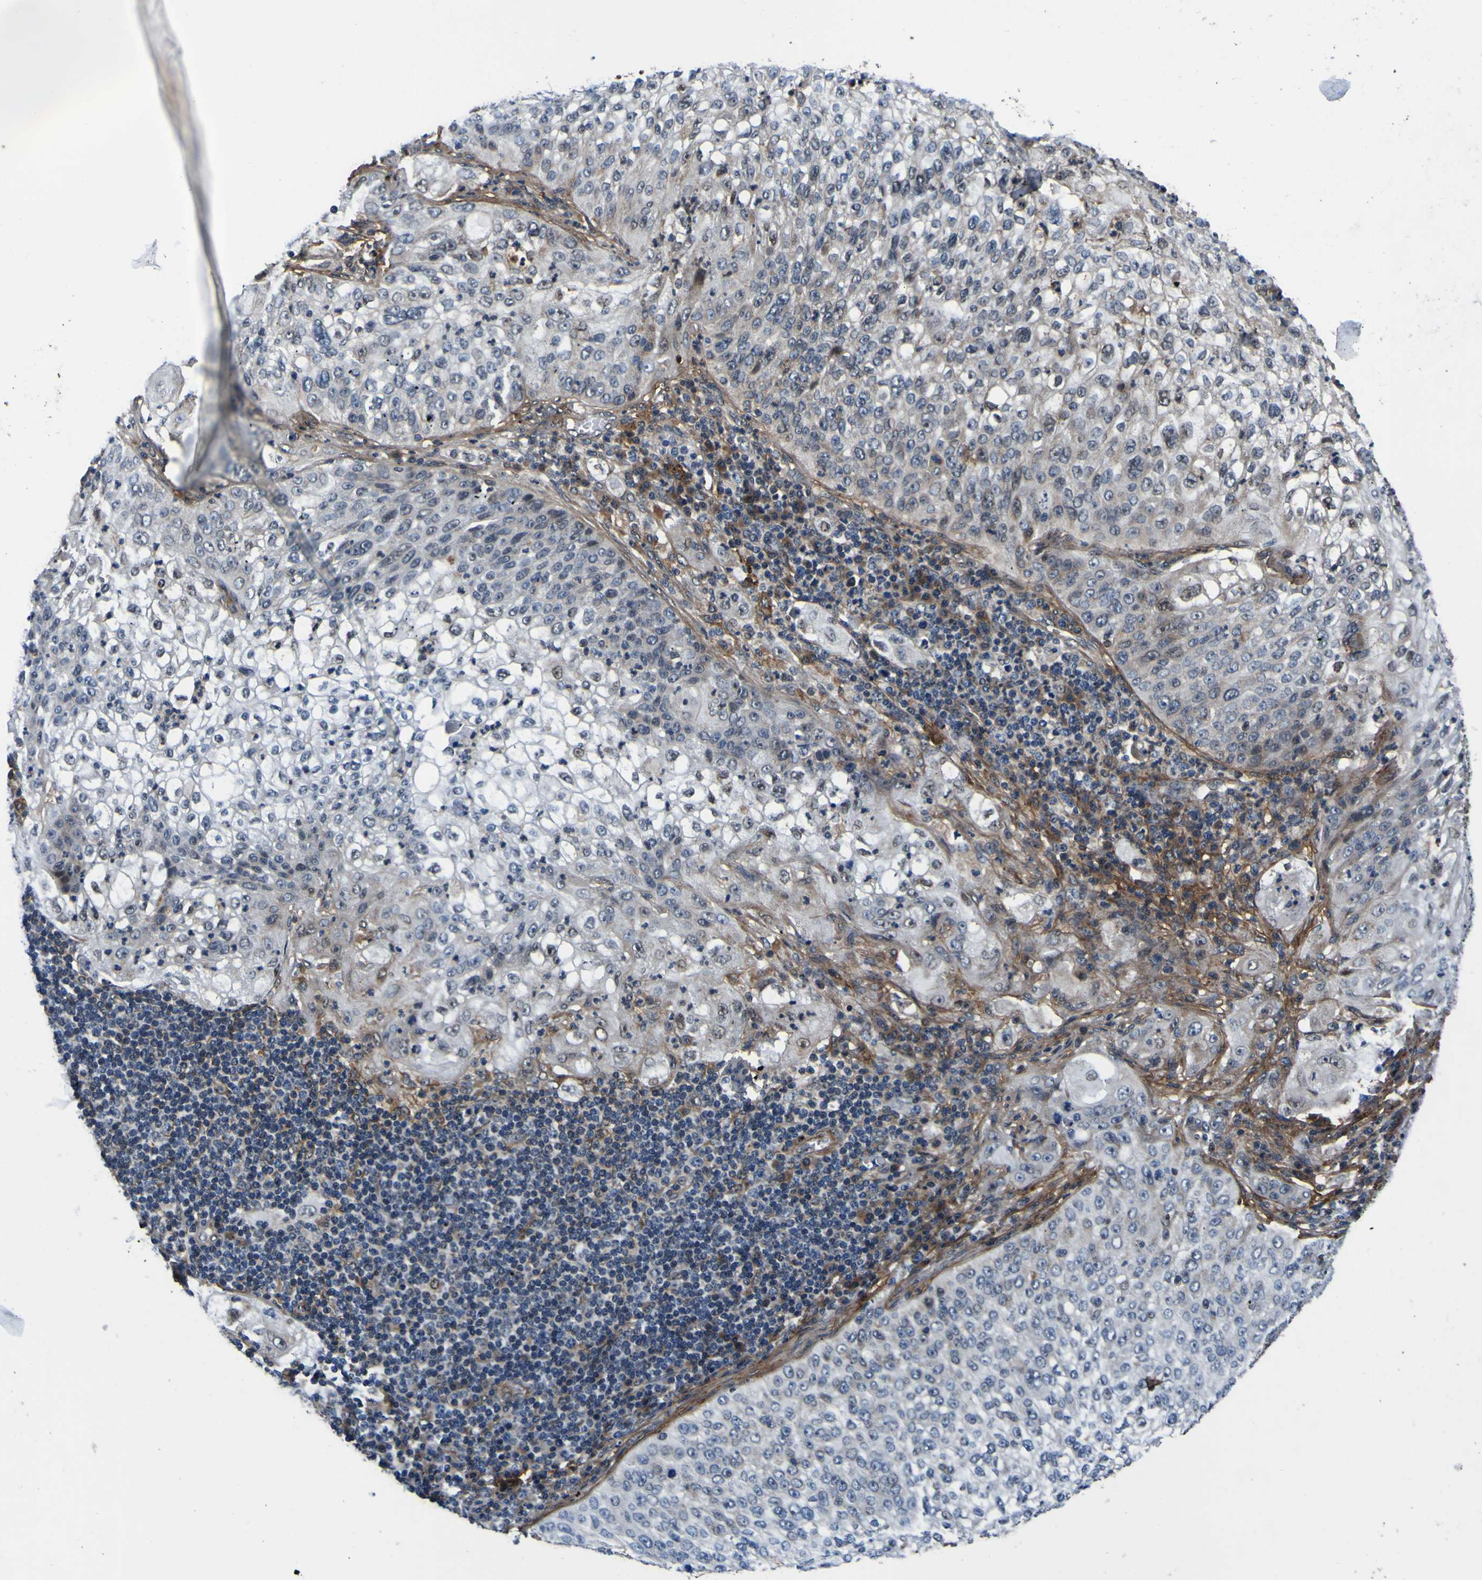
{"staining": {"intensity": "weak", "quantity": "<25%", "location": "nuclear"}, "tissue": "lung cancer", "cell_type": "Tumor cells", "image_type": "cancer", "snomed": [{"axis": "morphology", "description": "Inflammation, NOS"}, {"axis": "morphology", "description": "Squamous cell carcinoma, NOS"}, {"axis": "topography", "description": "Lymph node"}, {"axis": "topography", "description": "Soft tissue"}, {"axis": "topography", "description": "Lung"}], "caption": "High magnification brightfield microscopy of lung cancer (squamous cell carcinoma) stained with DAB (brown) and counterstained with hematoxylin (blue): tumor cells show no significant positivity. (Stains: DAB immunohistochemistry with hematoxylin counter stain, Microscopy: brightfield microscopy at high magnification).", "gene": "POSTN", "patient": {"sex": "male", "age": 66}}